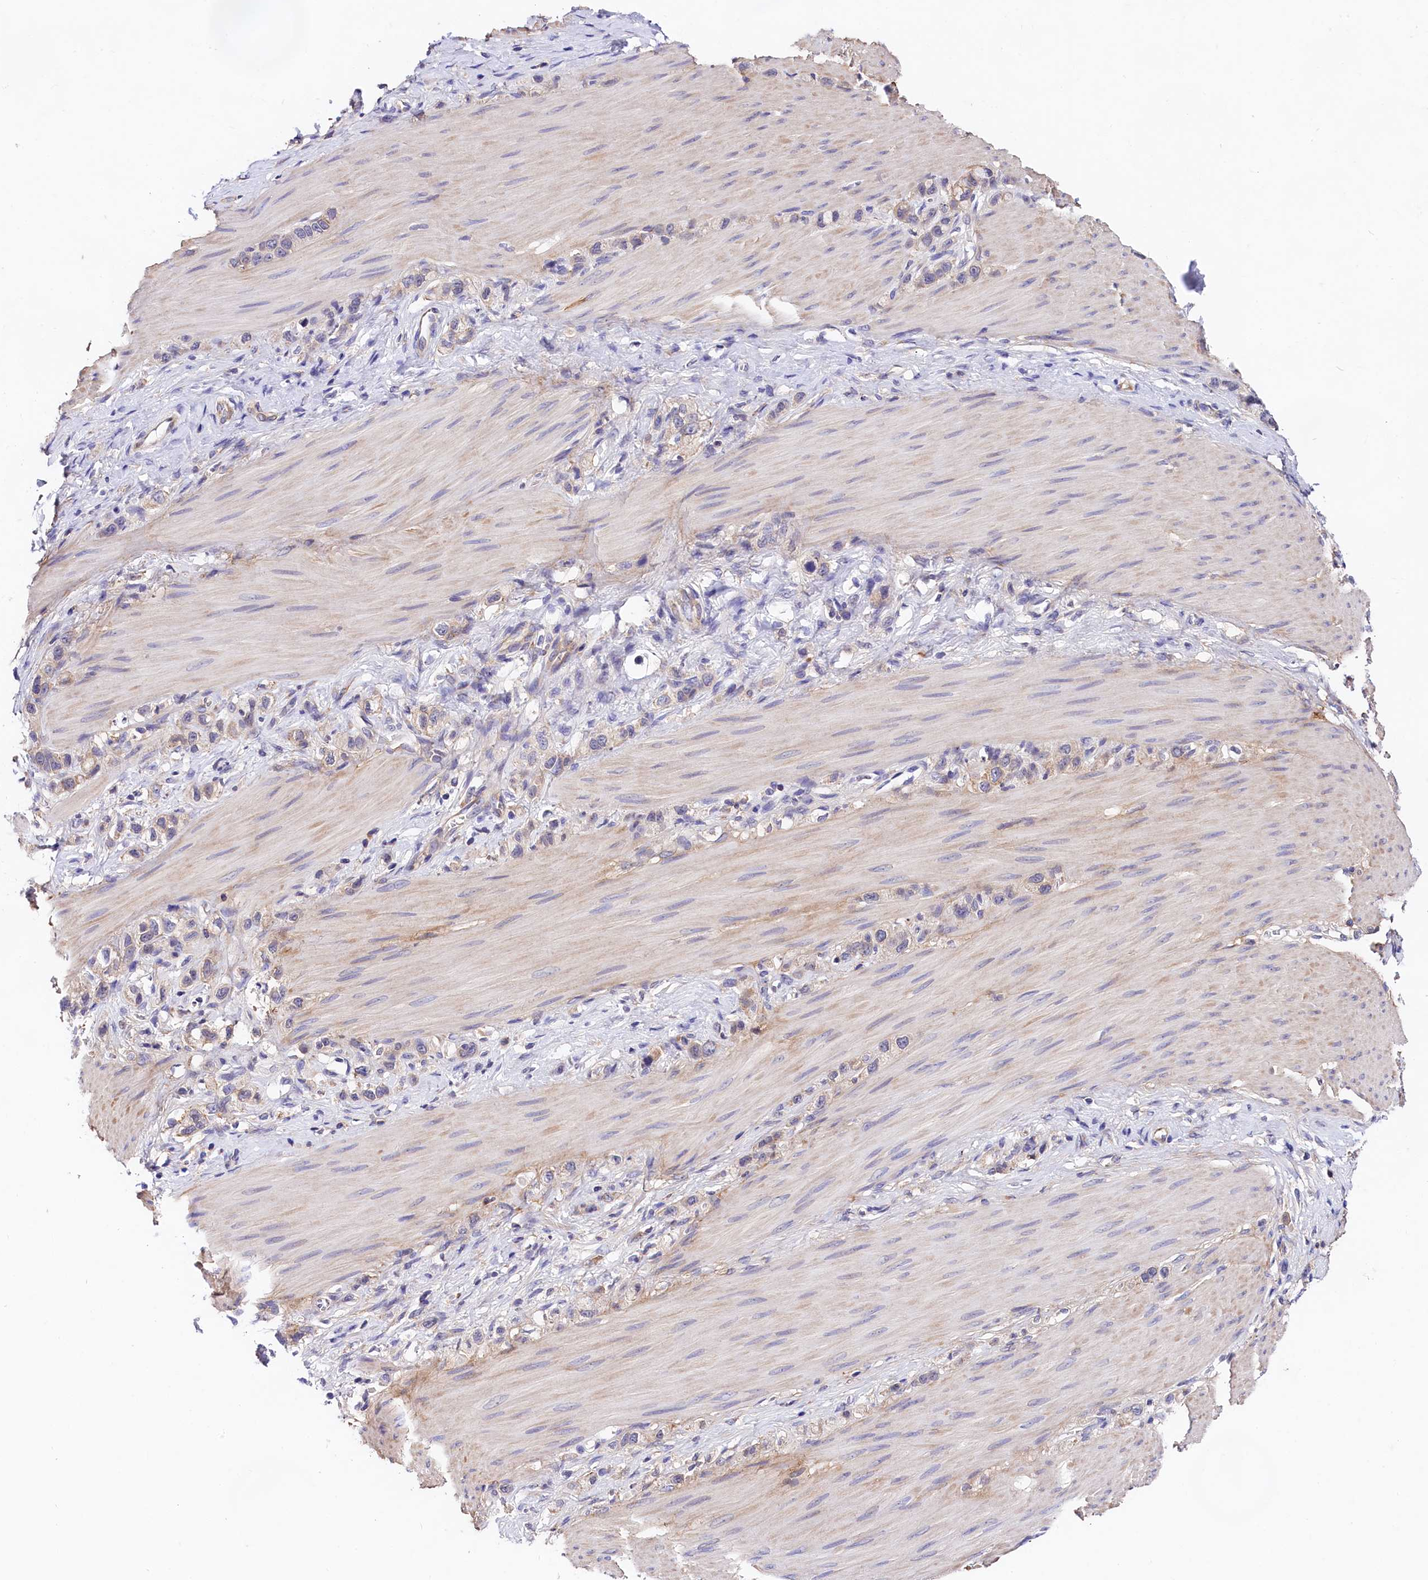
{"staining": {"intensity": "negative", "quantity": "none", "location": "none"}, "tissue": "stomach cancer", "cell_type": "Tumor cells", "image_type": "cancer", "snomed": [{"axis": "morphology", "description": "Adenocarcinoma, NOS"}, {"axis": "topography", "description": "Stomach"}], "caption": "A histopathology image of human stomach cancer (adenocarcinoma) is negative for staining in tumor cells.", "gene": "OAS3", "patient": {"sex": "female", "age": 65}}